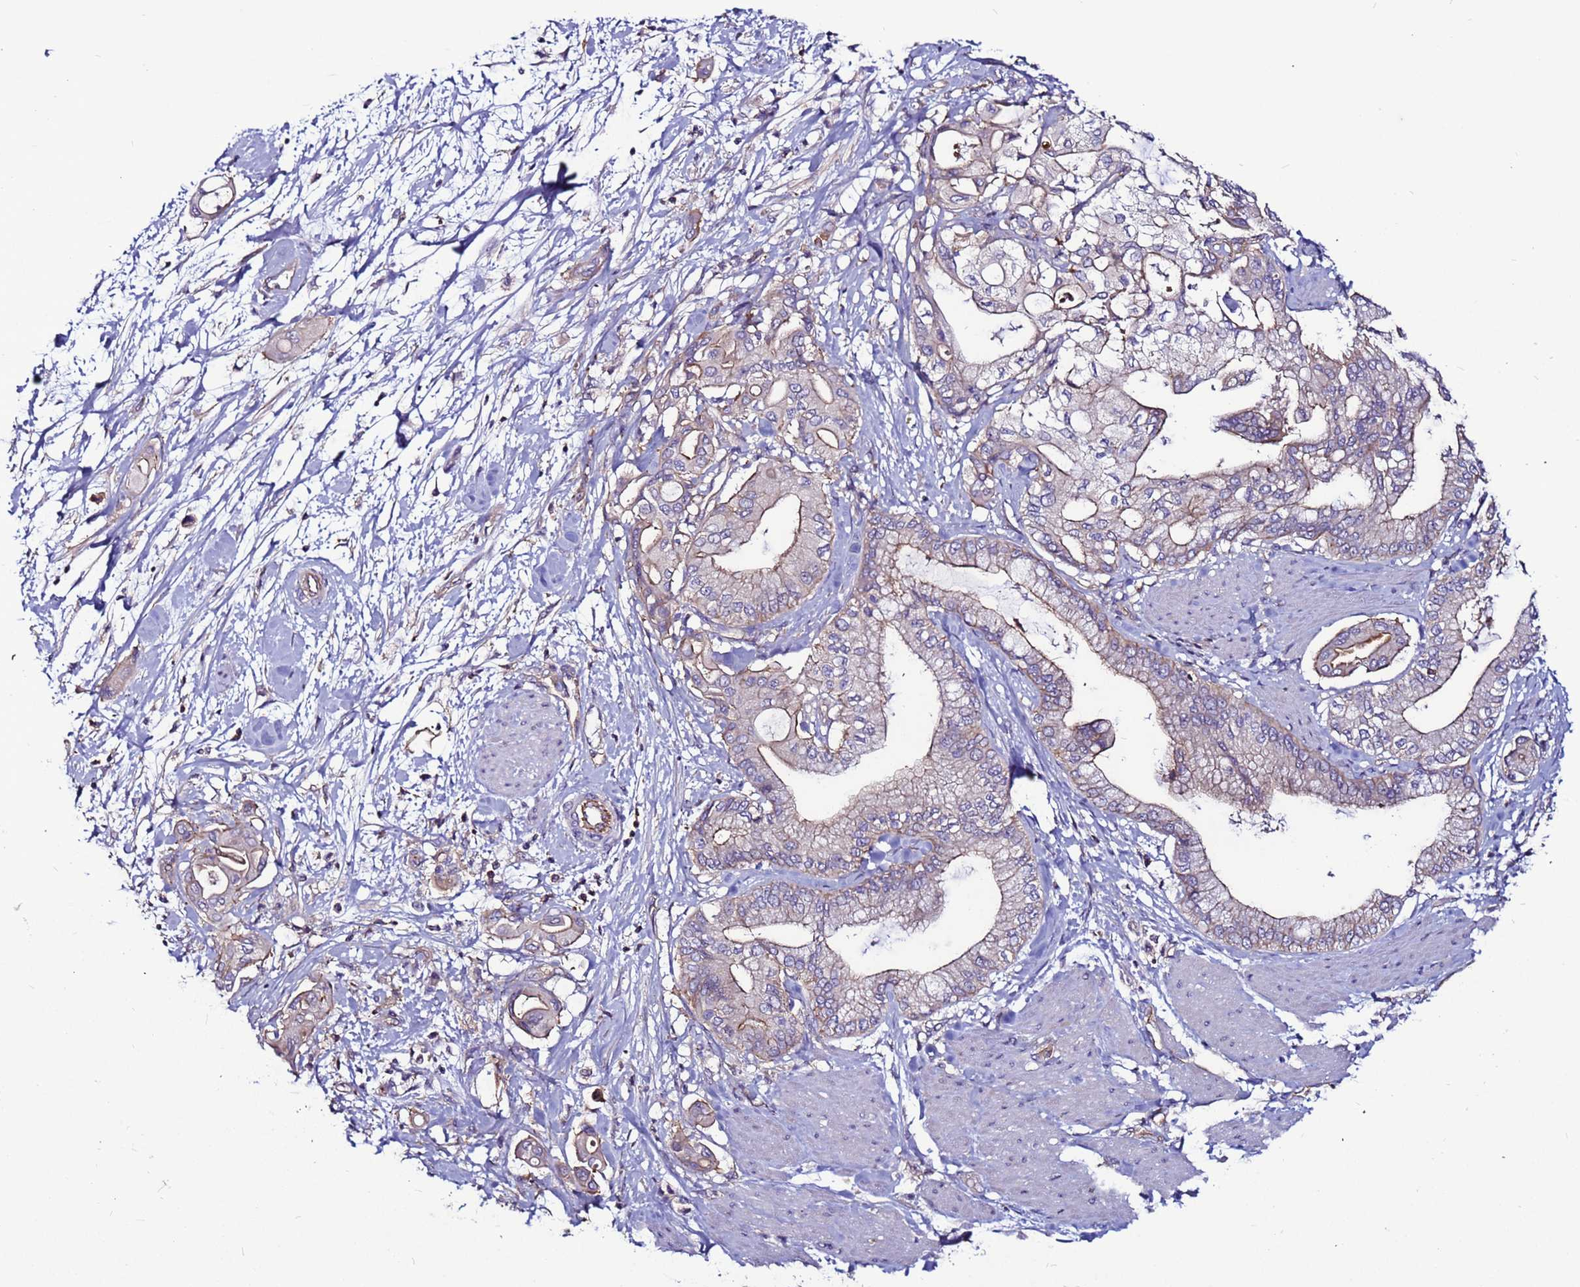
{"staining": {"intensity": "moderate", "quantity": "<25%", "location": "cytoplasmic/membranous"}, "tissue": "pancreatic cancer", "cell_type": "Tumor cells", "image_type": "cancer", "snomed": [{"axis": "morphology", "description": "Adenocarcinoma, NOS"}, {"axis": "morphology", "description": "Adenocarcinoma, metastatic, NOS"}, {"axis": "topography", "description": "Lymph node"}, {"axis": "topography", "description": "Pancreas"}, {"axis": "topography", "description": "Duodenum"}], "caption": "Immunohistochemistry micrograph of neoplastic tissue: adenocarcinoma (pancreatic) stained using immunohistochemistry (IHC) shows low levels of moderate protein expression localized specifically in the cytoplasmic/membranous of tumor cells, appearing as a cytoplasmic/membranous brown color.", "gene": "NRN1L", "patient": {"sex": "female", "age": 64}}